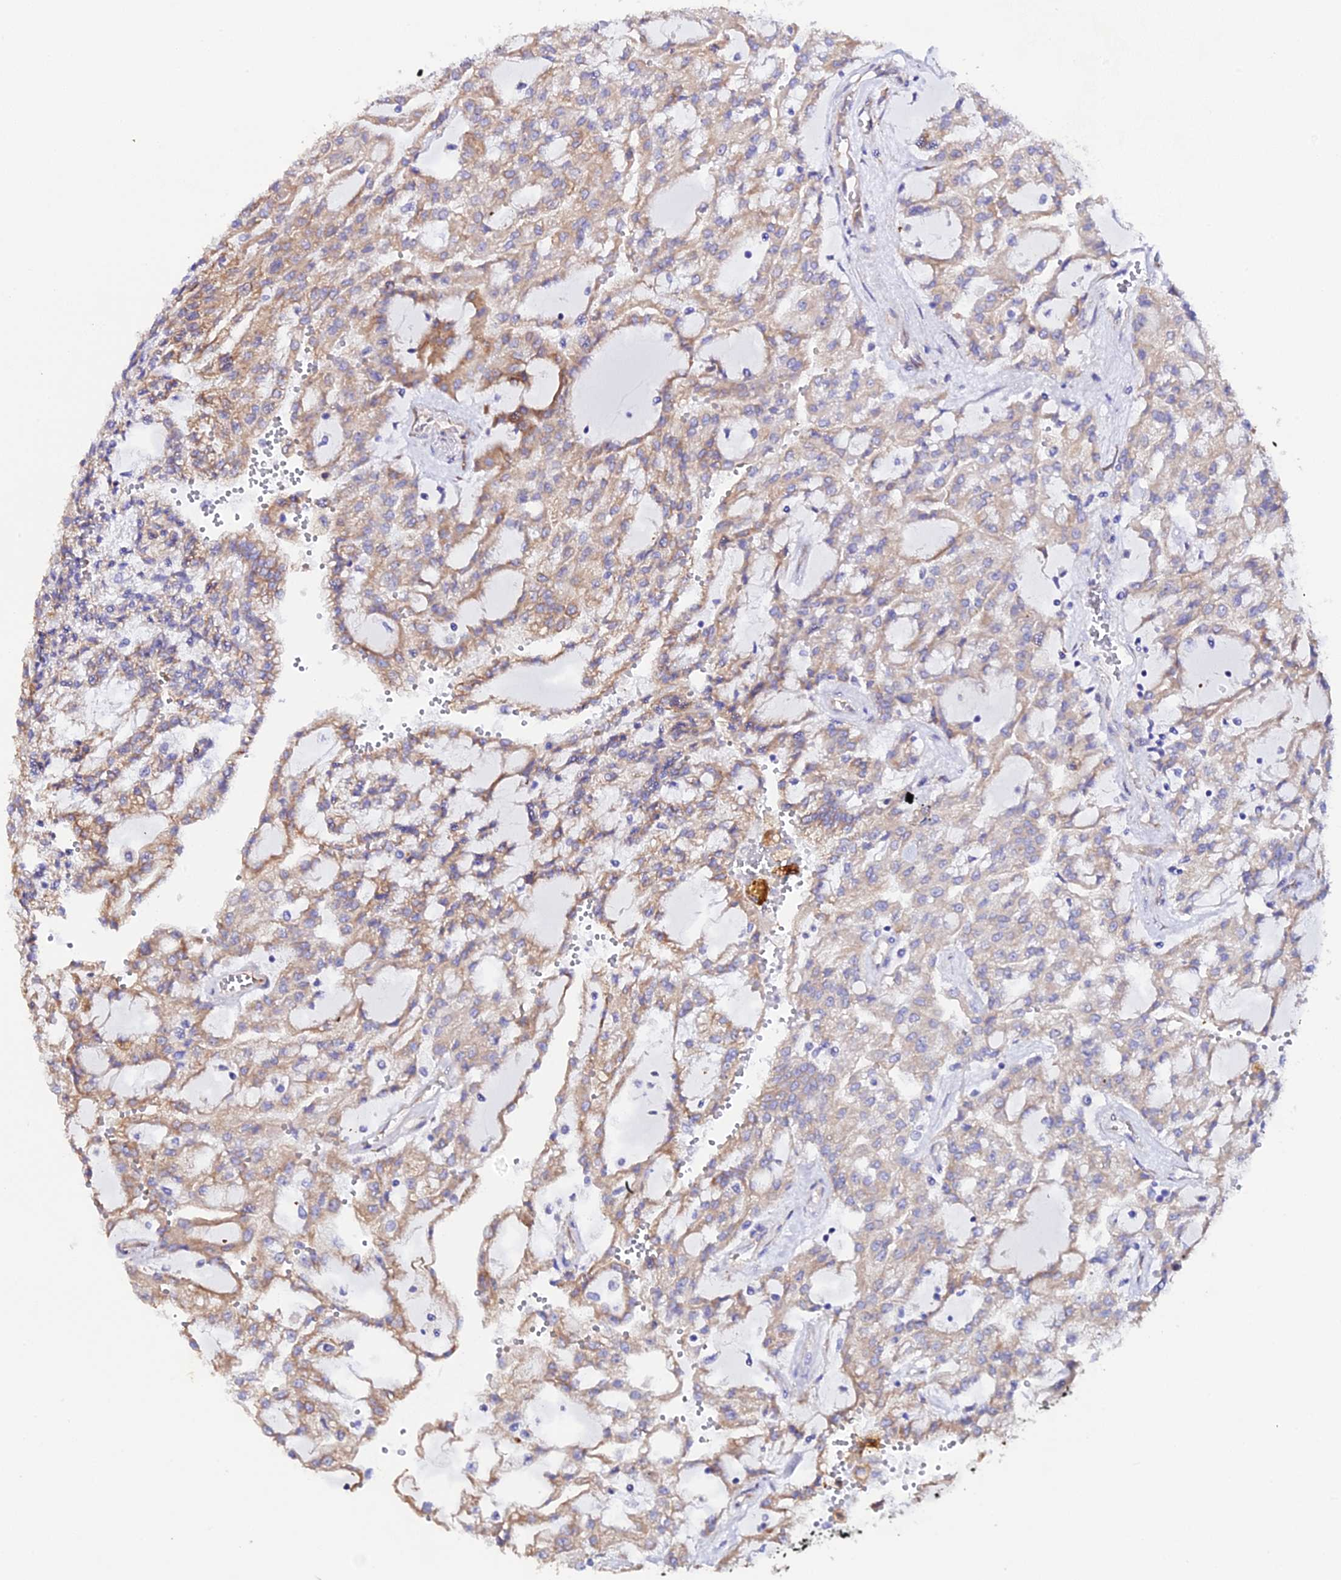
{"staining": {"intensity": "moderate", "quantity": ">75%", "location": "cytoplasmic/membranous"}, "tissue": "renal cancer", "cell_type": "Tumor cells", "image_type": "cancer", "snomed": [{"axis": "morphology", "description": "Adenocarcinoma, NOS"}, {"axis": "topography", "description": "Kidney"}], "caption": "IHC photomicrograph of neoplastic tissue: renal cancer stained using immunohistochemistry (IHC) reveals medium levels of moderate protein expression localized specifically in the cytoplasmic/membranous of tumor cells, appearing as a cytoplasmic/membranous brown color.", "gene": "CFAP45", "patient": {"sex": "male", "age": 63}}